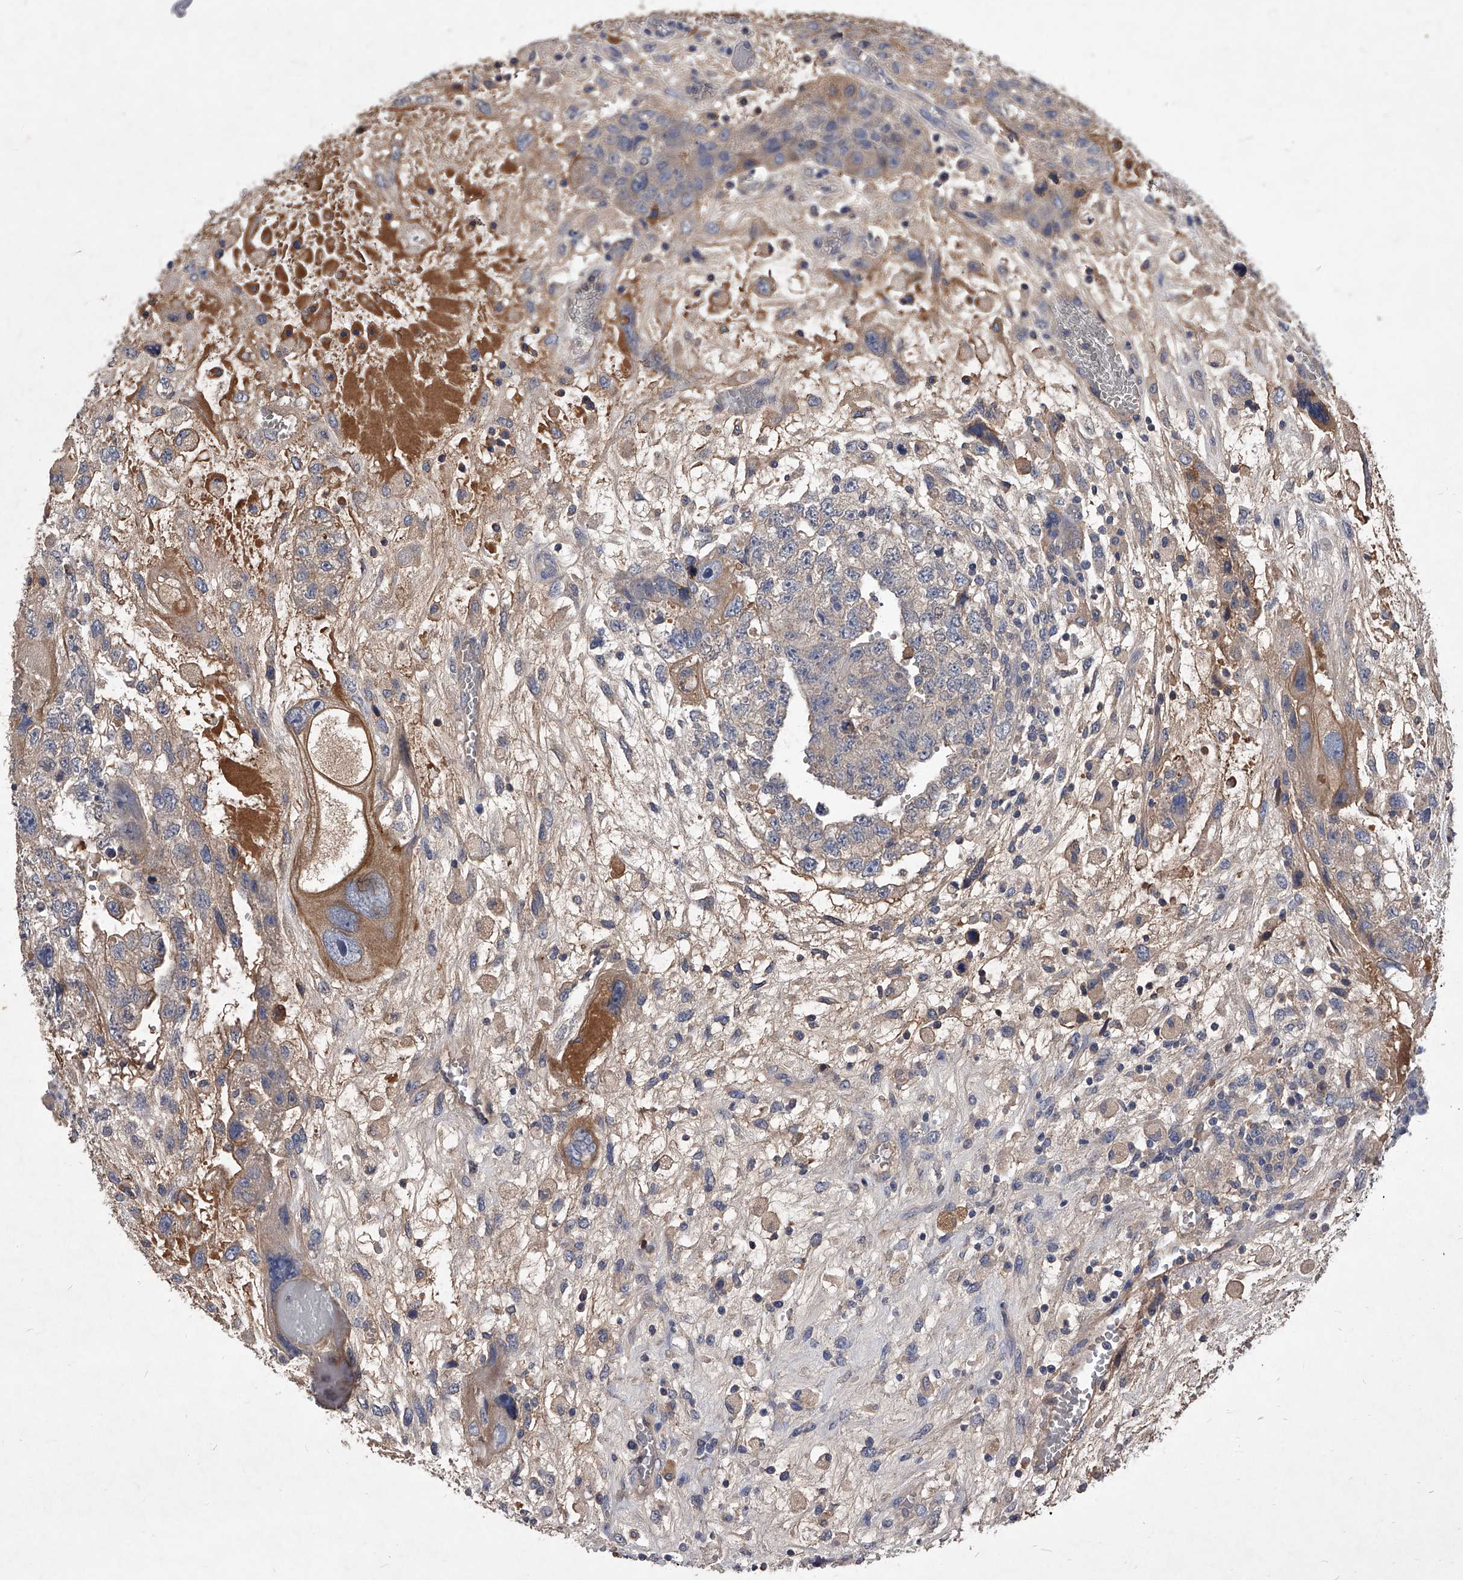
{"staining": {"intensity": "weak", "quantity": "25%-75%", "location": "cytoplasmic/membranous"}, "tissue": "testis cancer", "cell_type": "Tumor cells", "image_type": "cancer", "snomed": [{"axis": "morphology", "description": "Carcinoma, Embryonal, NOS"}, {"axis": "topography", "description": "Testis"}], "caption": "Protein positivity by IHC demonstrates weak cytoplasmic/membranous positivity in about 25%-75% of tumor cells in testis cancer.", "gene": "C5", "patient": {"sex": "male", "age": 36}}